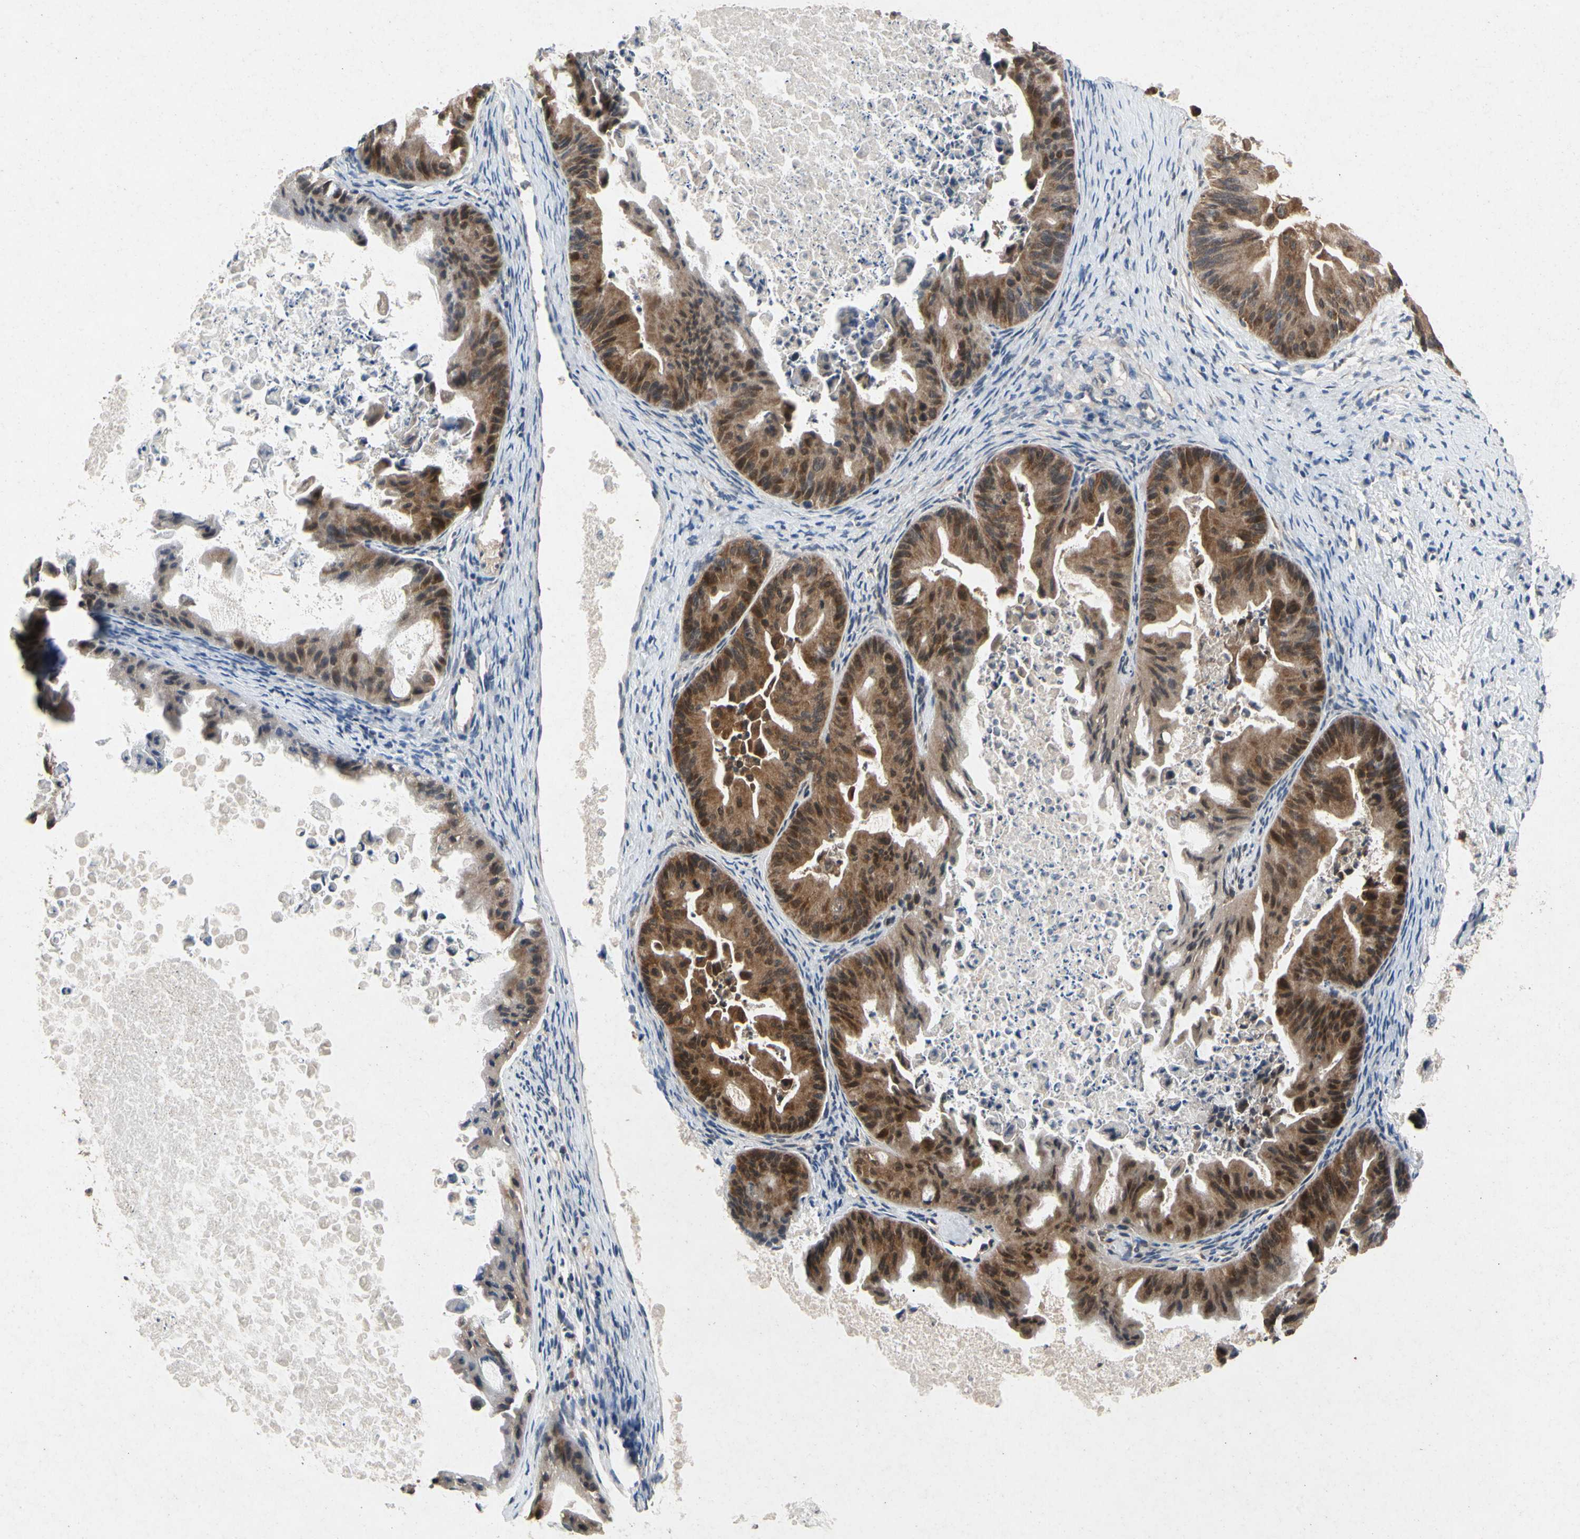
{"staining": {"intensity": "strong", "quantity": ">75%", "location": "cytoplasmic/membranous,nuclear"}, "tissue": "ovarian cancer", "cell_type": "Tumor cells", "image_type": "cancer", "snomed": [{"axis": "morphology", "description": "Cystadenocarcinoma, mucinous, NOS"}, {"axis": "topography", "description": "Ovary"}], "caption": "Immunohistochemistry histopathology image of ovarian cancer stained for a protein (brown), which exhibits high levels of strong cytoplasmic/membranous and nuclear staining in approximately >75% of tumor cells.", "gene": "RPS6KA1", "patient": {"sex": "female", "age": 37}}